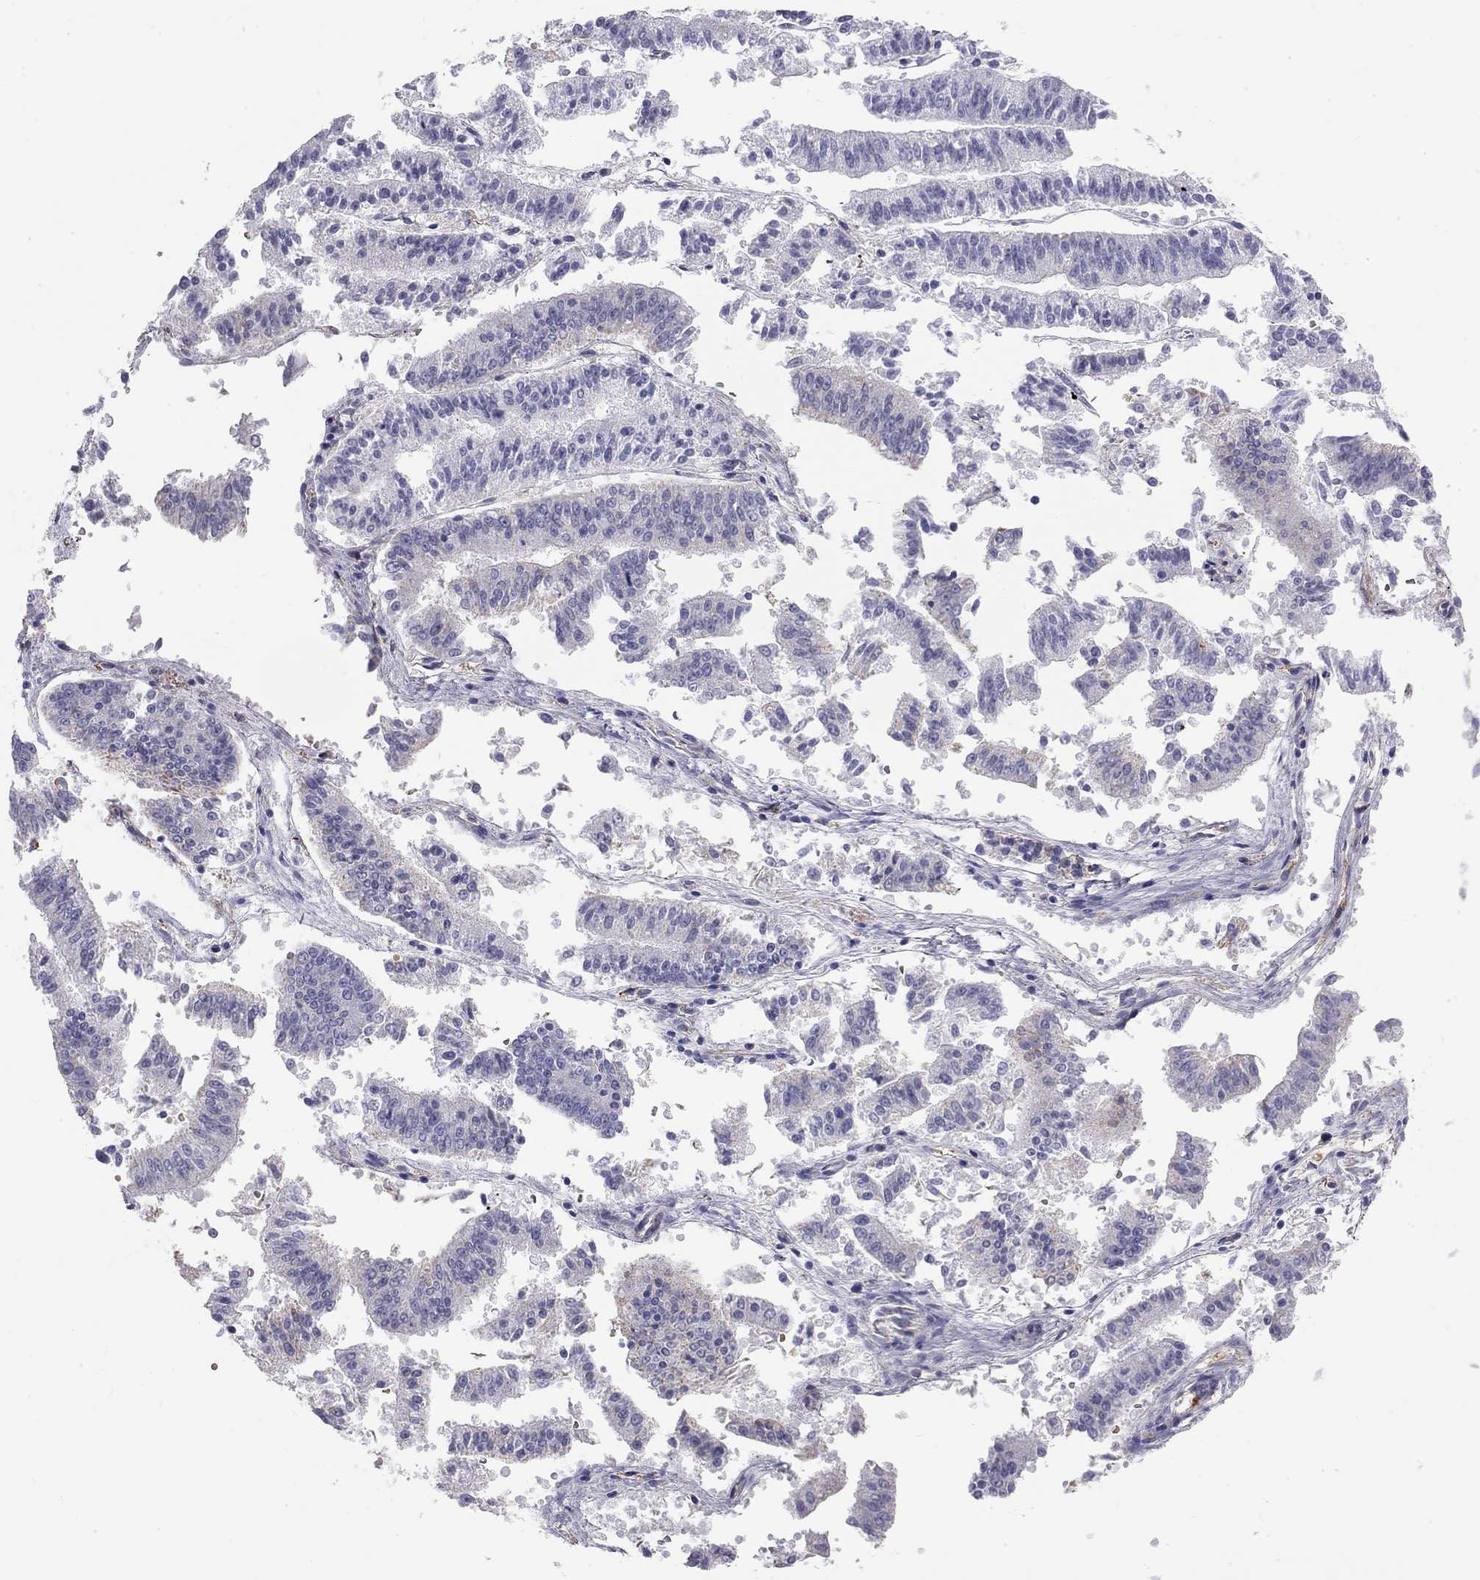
{"staining": {"intensity": "negative", "quantity": "none", "location": "none"}, "tissue": "endometrial cancer", "cell_type": "Tumor cells", "image_type": "cancer", "snomed": [{"axis": "morphology", "description": "Adenocarcinoma, NOS"}, {"axis": "topography", "description": "Endometrium"}], "caption": "Immunohistochemistry of human adenocarcinoma (endometrial) reveals no expression in tumor cells.", "gene": "TDRD6", "patient": {"sex": "female", "age": 66}}